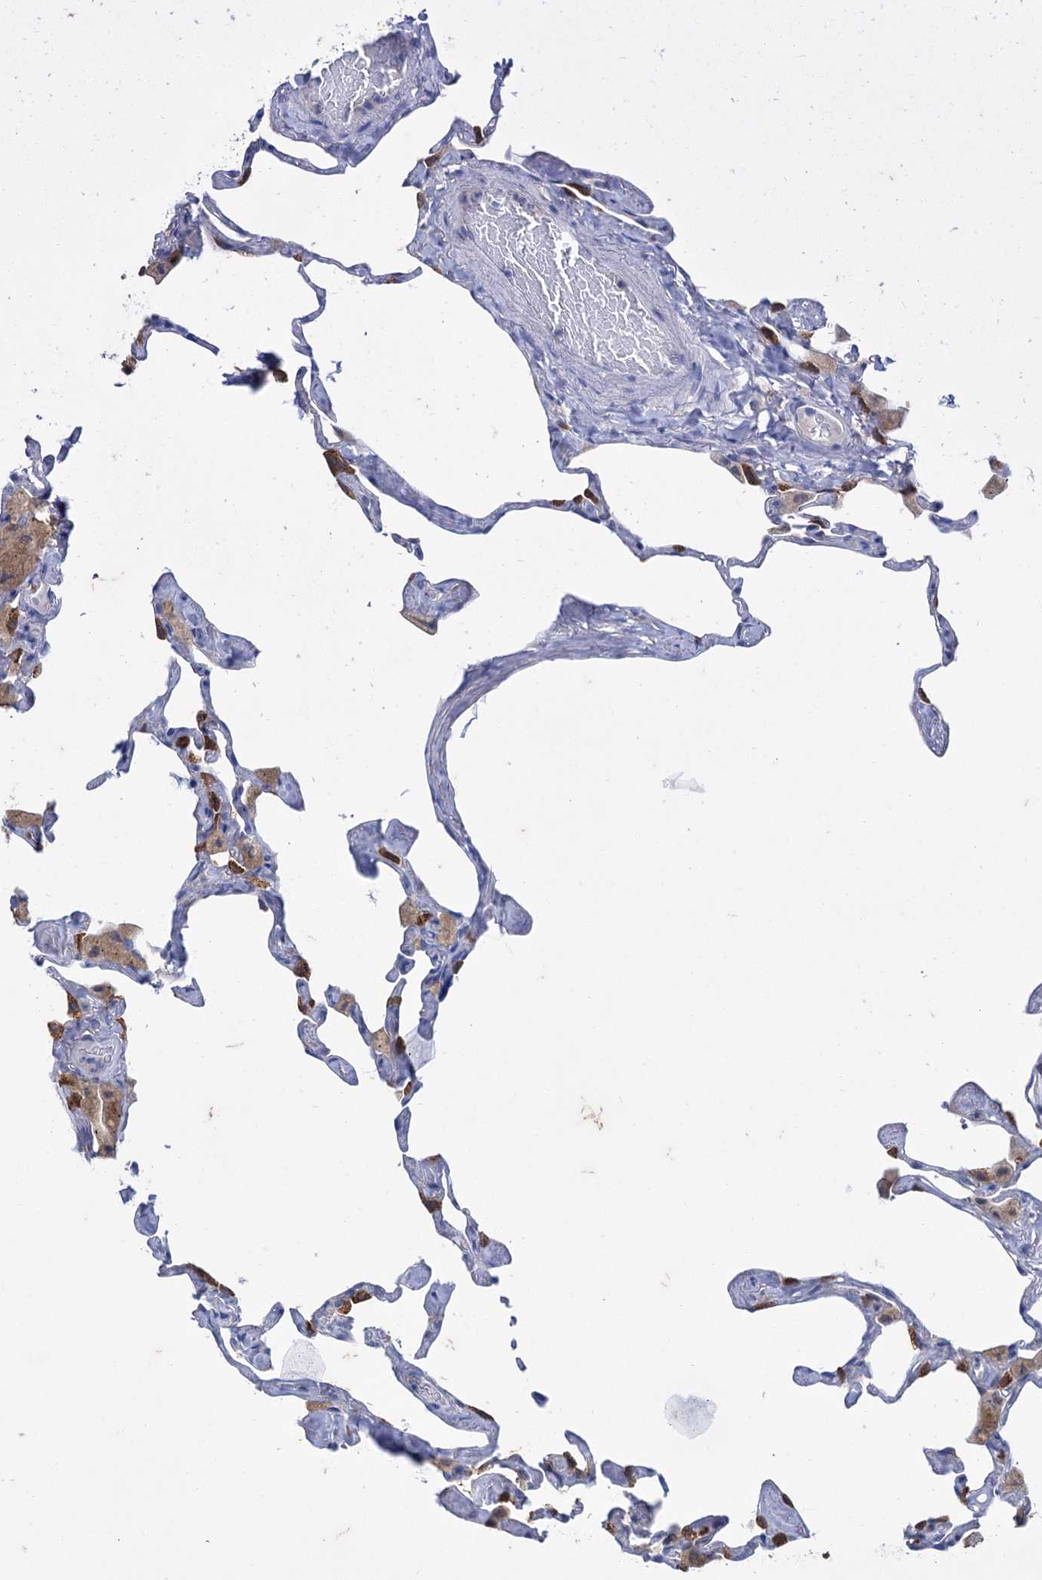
{"staining": {"intensity": "moderate", "quantity": "<25%", "location": "cytoplasmic/membranous"}, "tissue": "lung", "cell_type": "Alveolar cells", "image_type": "normal", "snomed": [{"axis": "morphology", "description": "Normal tissue, NOS"}, {"axis": "topography", "description": "Lung"}], "caption": "Immunohistochemistry histopathology image of benign lung: lung stained using IHC exhibits low levels of moderate protein expression localized specifically in the cytoplasmic/membranous of alveolar cells, appearing as a cytoplasmic/membranous brown color.", "gene": "MID1IP1", "patient": {"sex": "male", "age": 65}}